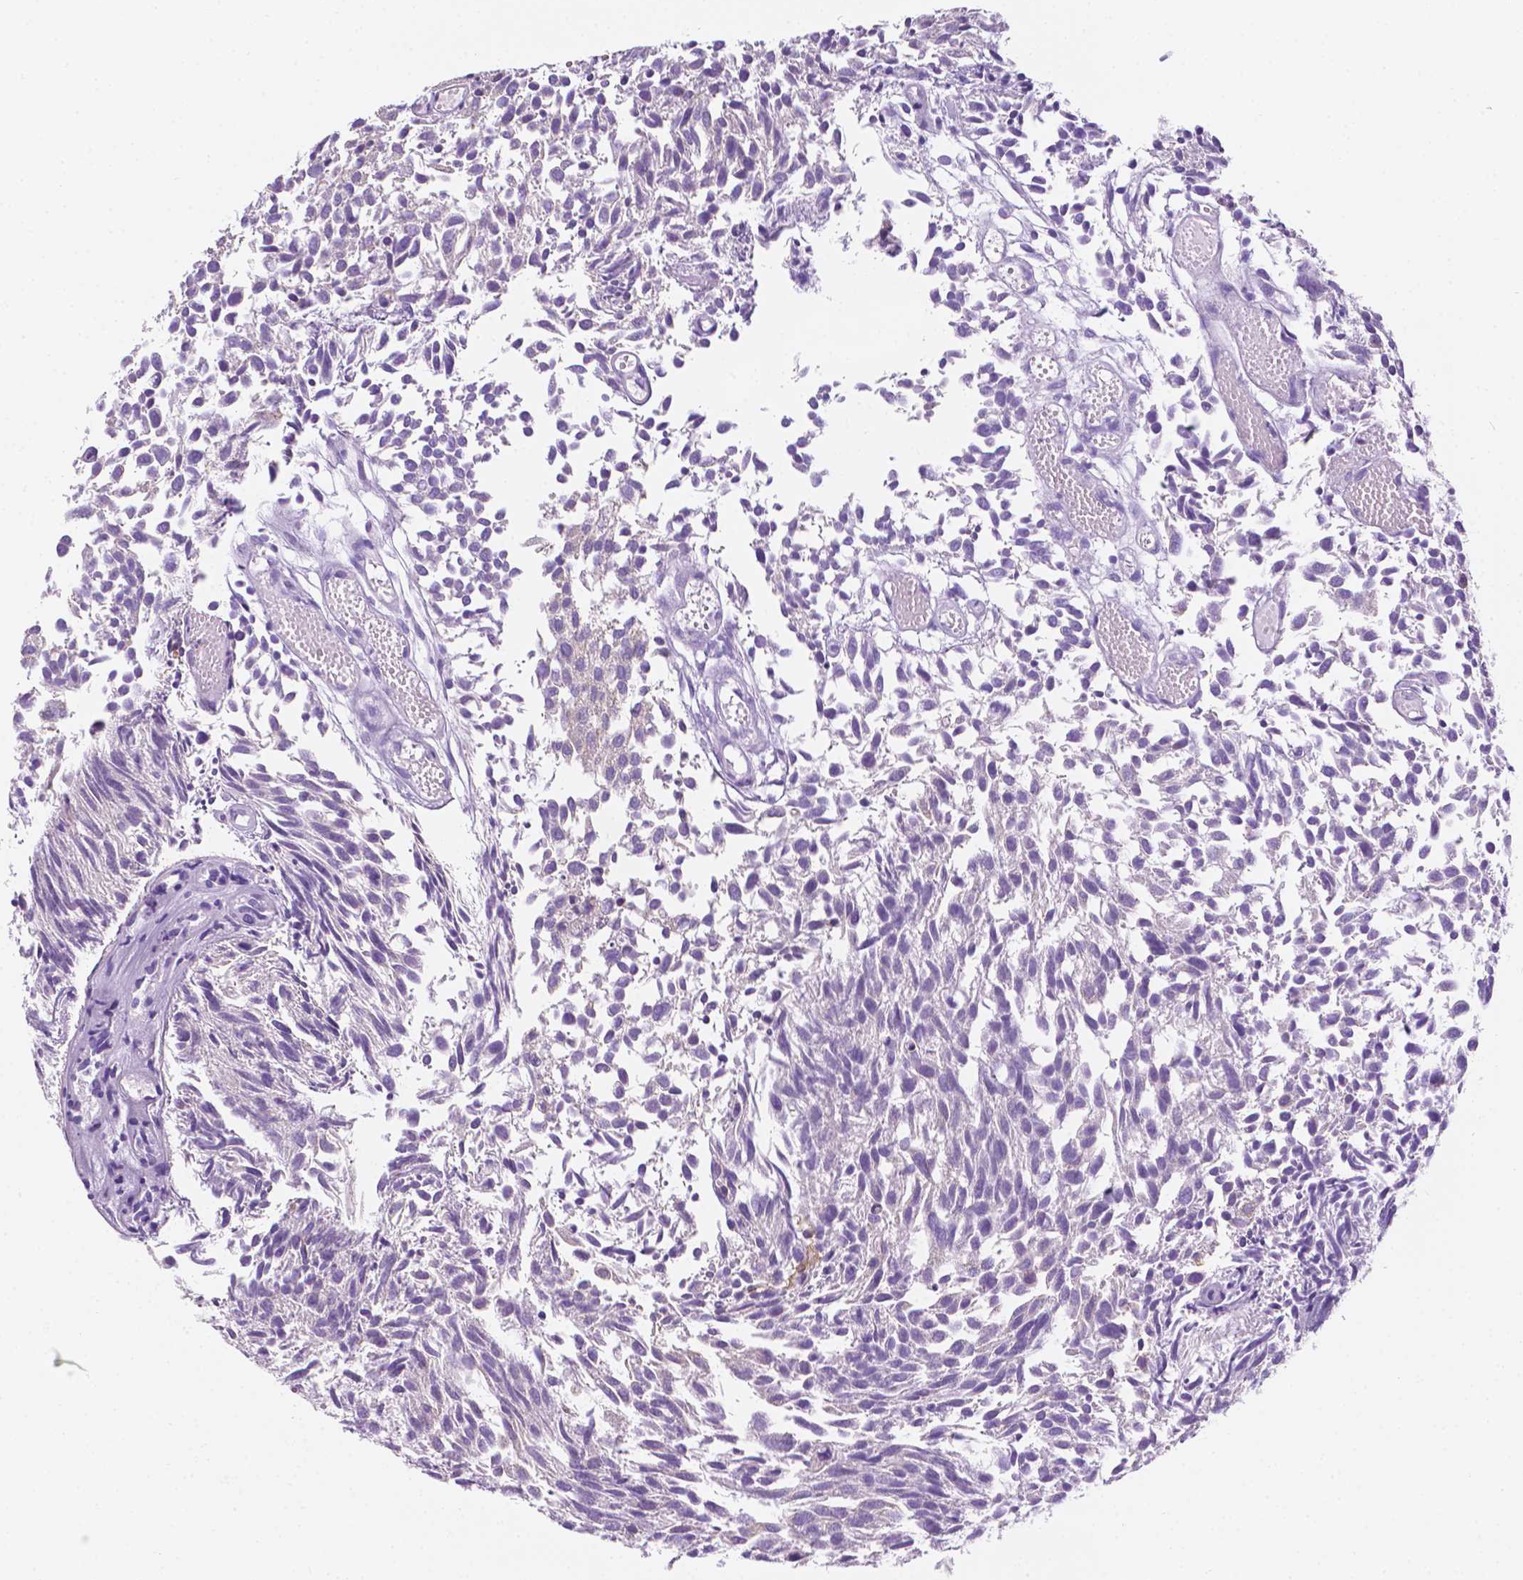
{"staining": {"intensity": "negative", "quantity": "none", "location": "none"}, "tissue": "urothelial cancer", "cell_type": "Tumor cells", "image_type": "cancer", "snomed": [{"axis": "morphology", "description": "Urothelial carcinoma, Low grade"}, {"axis": "topography", "description": "Urinary bladder"}], "caption": "Urothelial carcinoma (low-grade) was stained to show a protein in brown. There is no significant expression in tumor cells. The staining was performed using DAB to visualize the protein expression in brown, while the nuclei were stained in blue with hematoxylin (Magnification: 20x).", "gene": "PPL", "patient": {"sex": "male", "age": 70}}